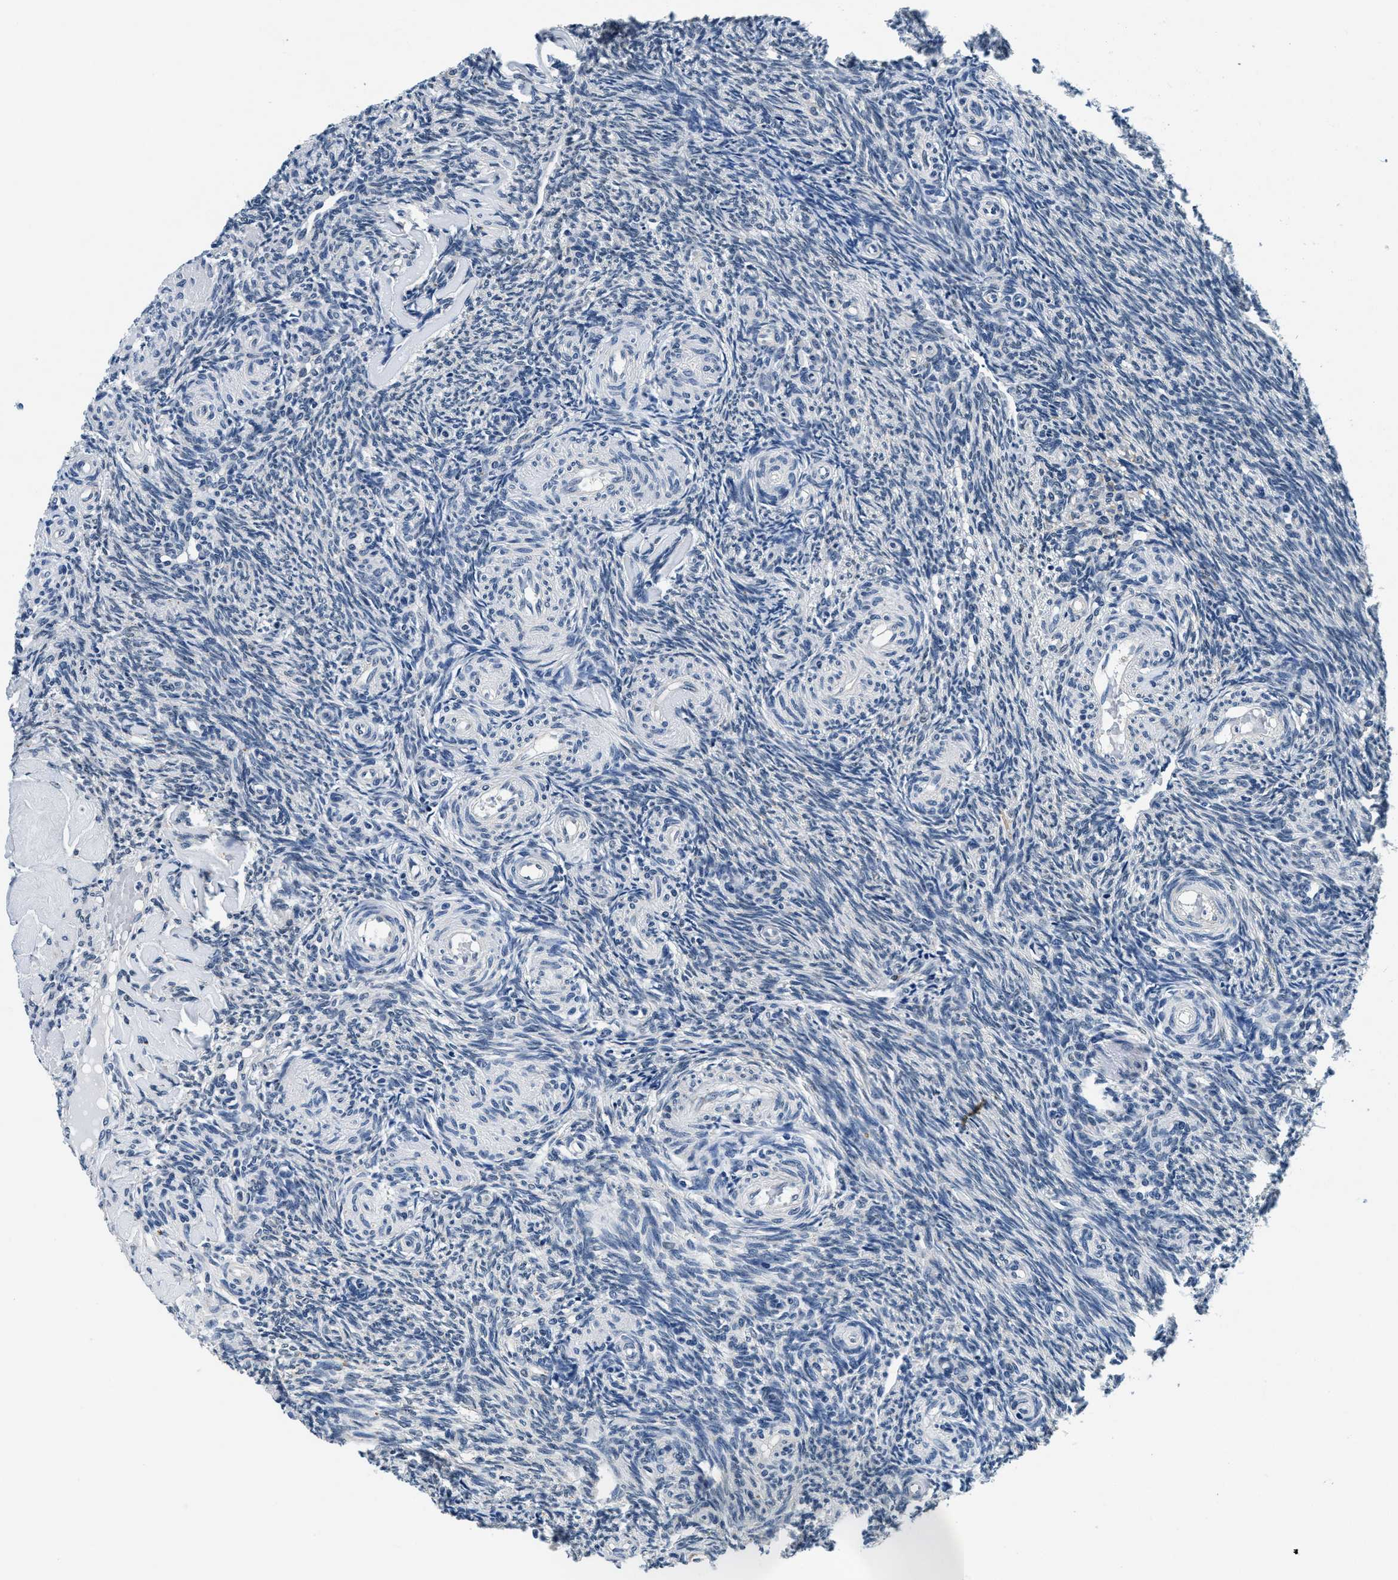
{"staining": {"intensity": "negative", "quantity": "none", "location": "none"}, "tissue": "ovary", "cell_type": "Follicle cells", "image_type": "normal", "snomed": [{"axis": "morphology", "description": "Normal tissue, NOS"}, {"axis": "topography", "description": "Ovary"}], "caption": "IHC of normal ovary demonstrates no staining in follicle cells.", "gene": "HS3ST2", "patient": {"sex": "female", "age": 41}}